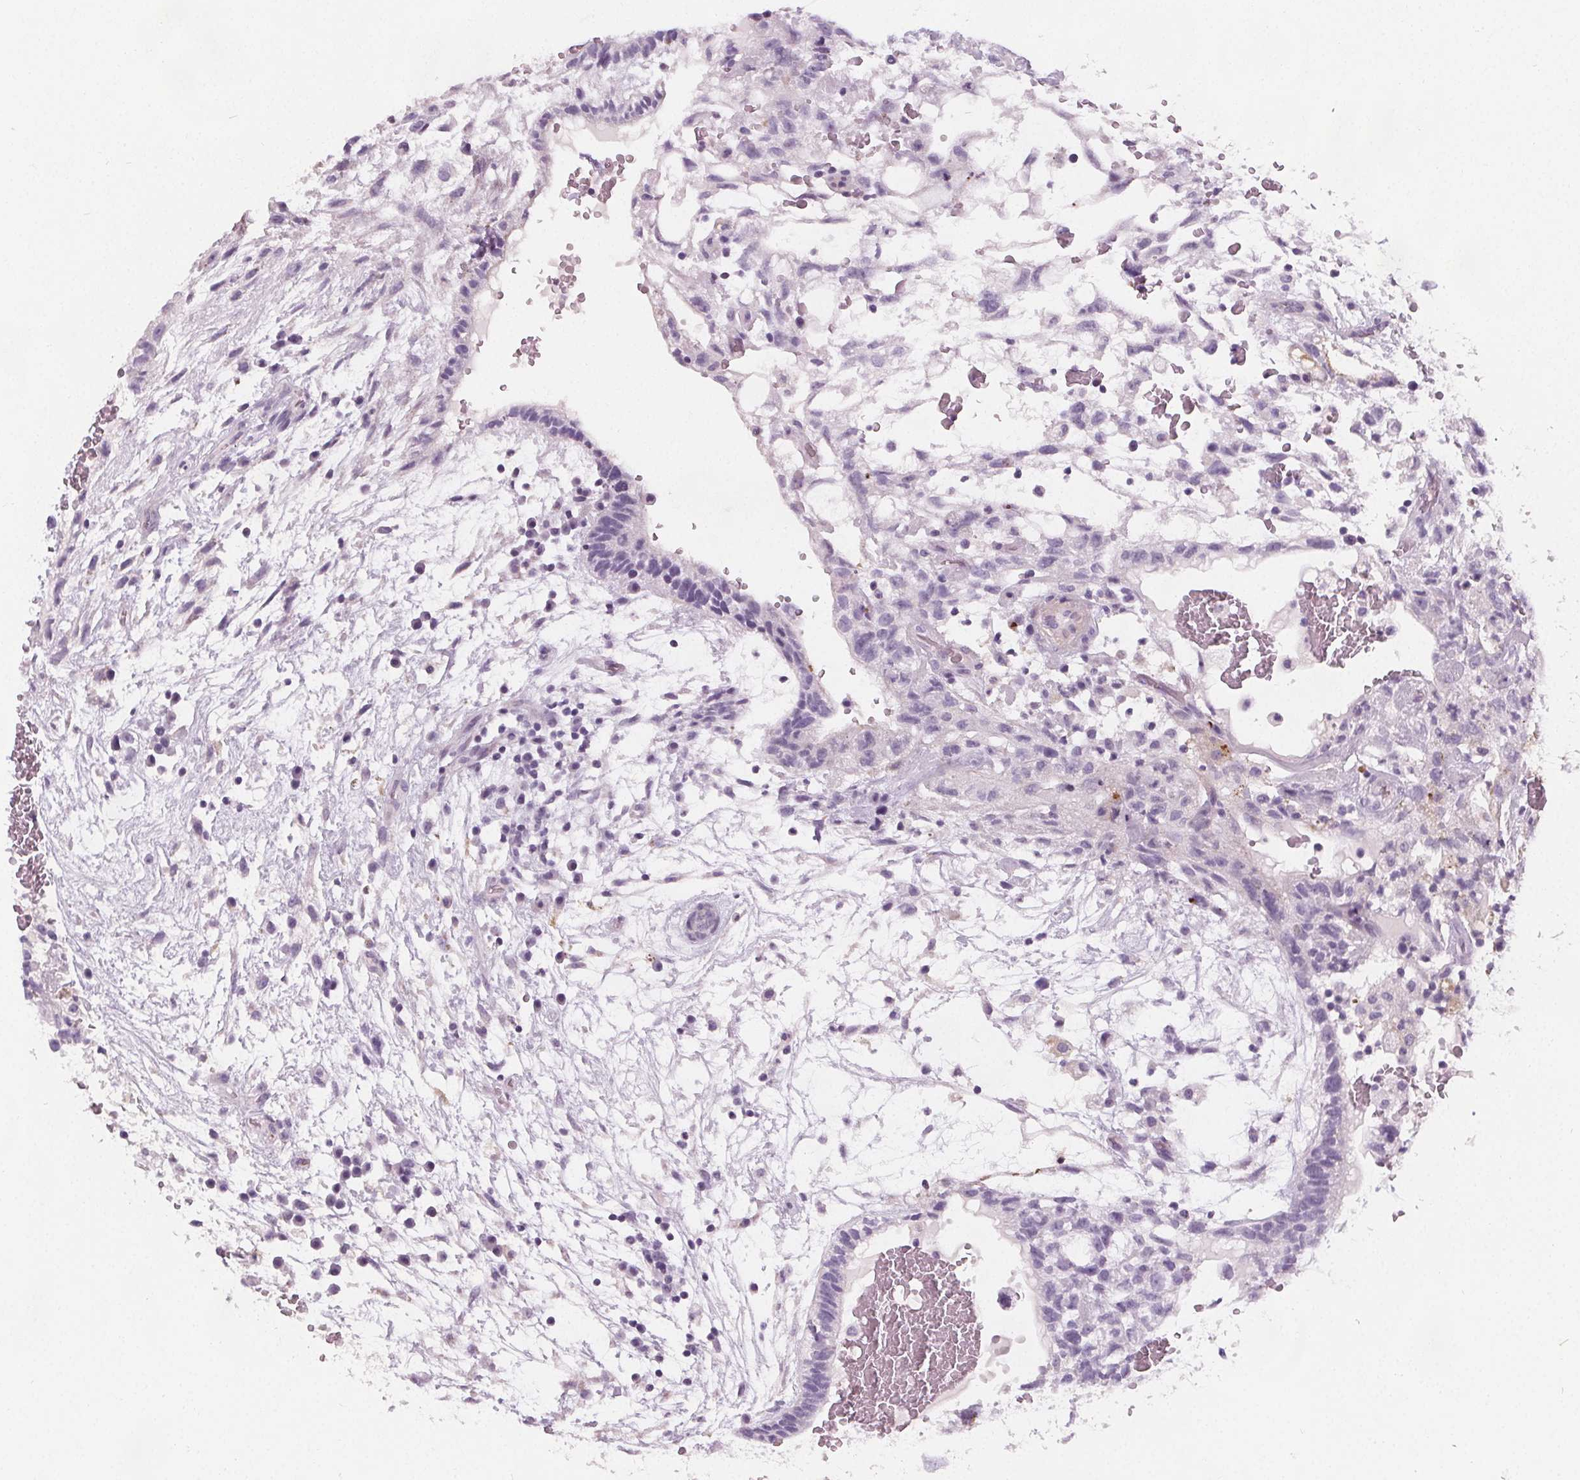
{"staining": {"intensity": "negative", "quantity": "none", "location": "none"}, "tissue": "testis cancer", "cell_type": "Tumor cells", "image_type": "cancer", "snomed": [{"axis": "morphology", "description": "Normal tissue, NOS"}, {"axis": "morphology", "description": "Carcinoma, Embryonal, NOS"}, {"axis": "topography", "description": "Testis"}], "caption": "The photomicrograph demonstrates no staining of tumor cells in embryonal carcinoma (testis).", "gene": "SLC5A12", "patient": {"sex": "male", "age": 32}}